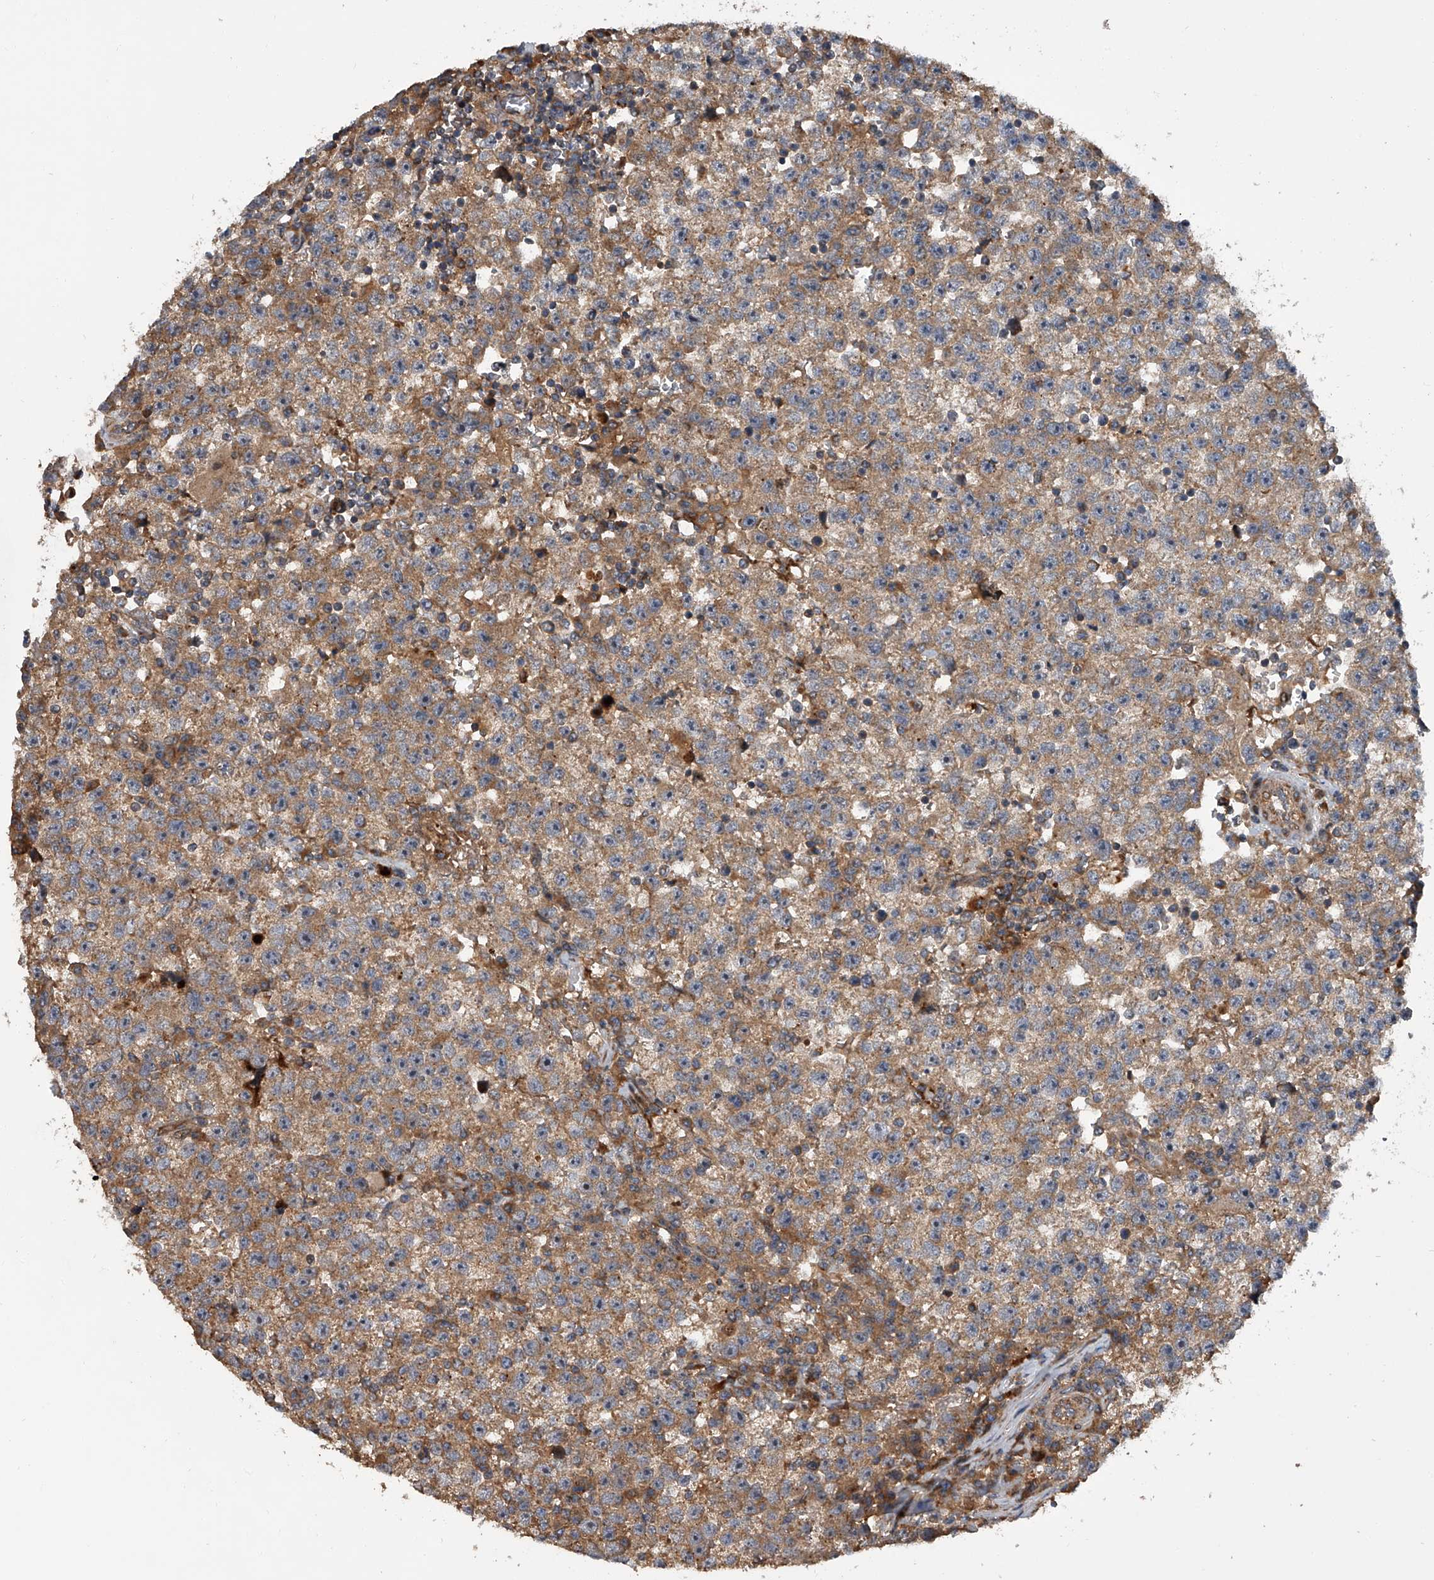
{"staining": {"intensity": "moderate", "quantity": ">75%", "location": "cytoplasmic/membranous"}, "tissue": "testis cancer", "cell_type": "Tumor cells", "image_type": "cancer", "snomed": [{"axis": "morphology", "description": "Seminoma, NOS"}, {"axis": "topography", "description": "Testis"}], "caption": "Immunohistochemistry (IHC) (DAB) staining of testis cancer demonstrates moderate cytoplasmic/membranous protein staining in approximately >75% of tumor cells.", "gene": "USP47", "patient": {"sex": "male", "age": 22}}